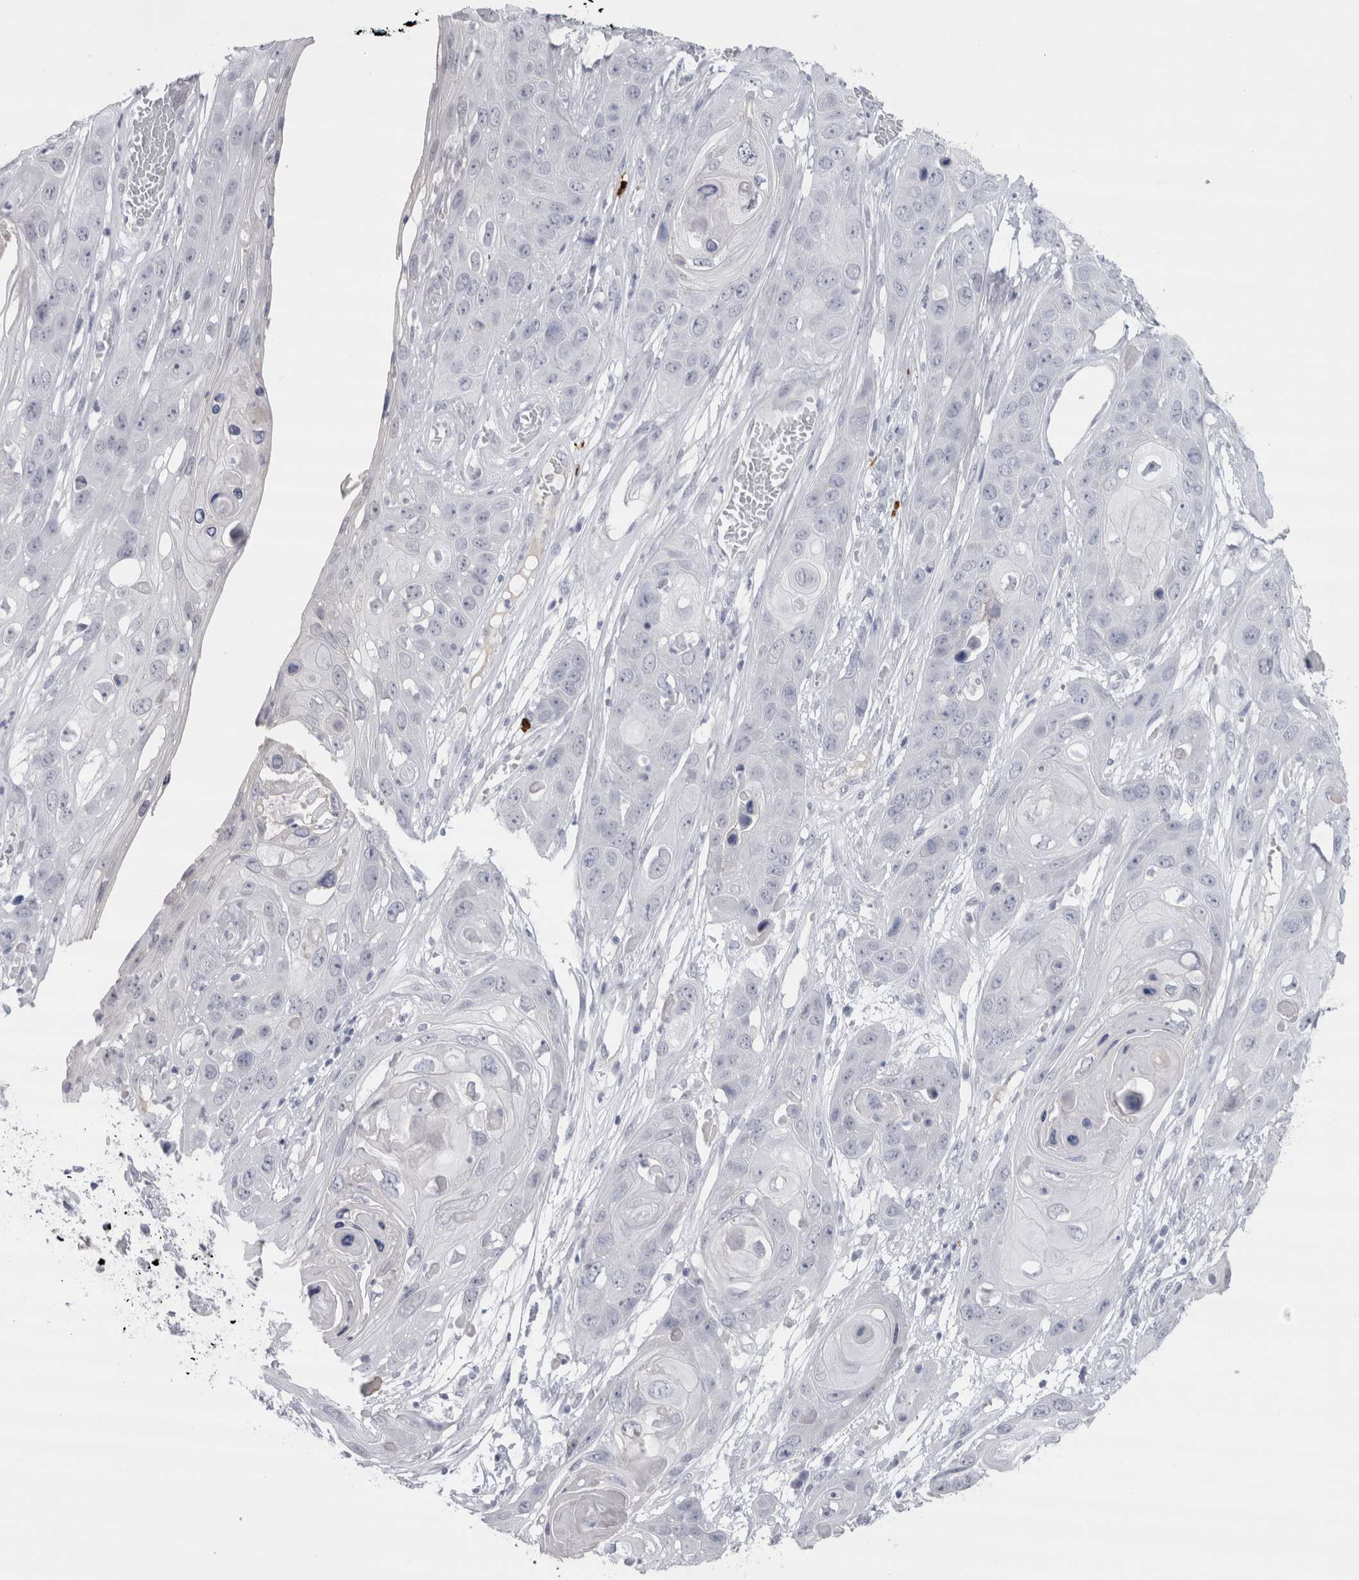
{"staining": {"intensity": "negative", "quantity": "none", "location": "none"}, "tissue": "skin cancer", "cell_type": "Tumor cells", "image_type": "cancer", "snomed": [{"axis": "morphology", "description": "Squamous cell carcinoma, NOS"}, {"axis": "topography", "description": "Skin"}], "caption": "IHC of skin cancer exhibits no positivity in tumor cells.", "gene": "CDH17", "patient": {"sex": "male", "age": 55}}